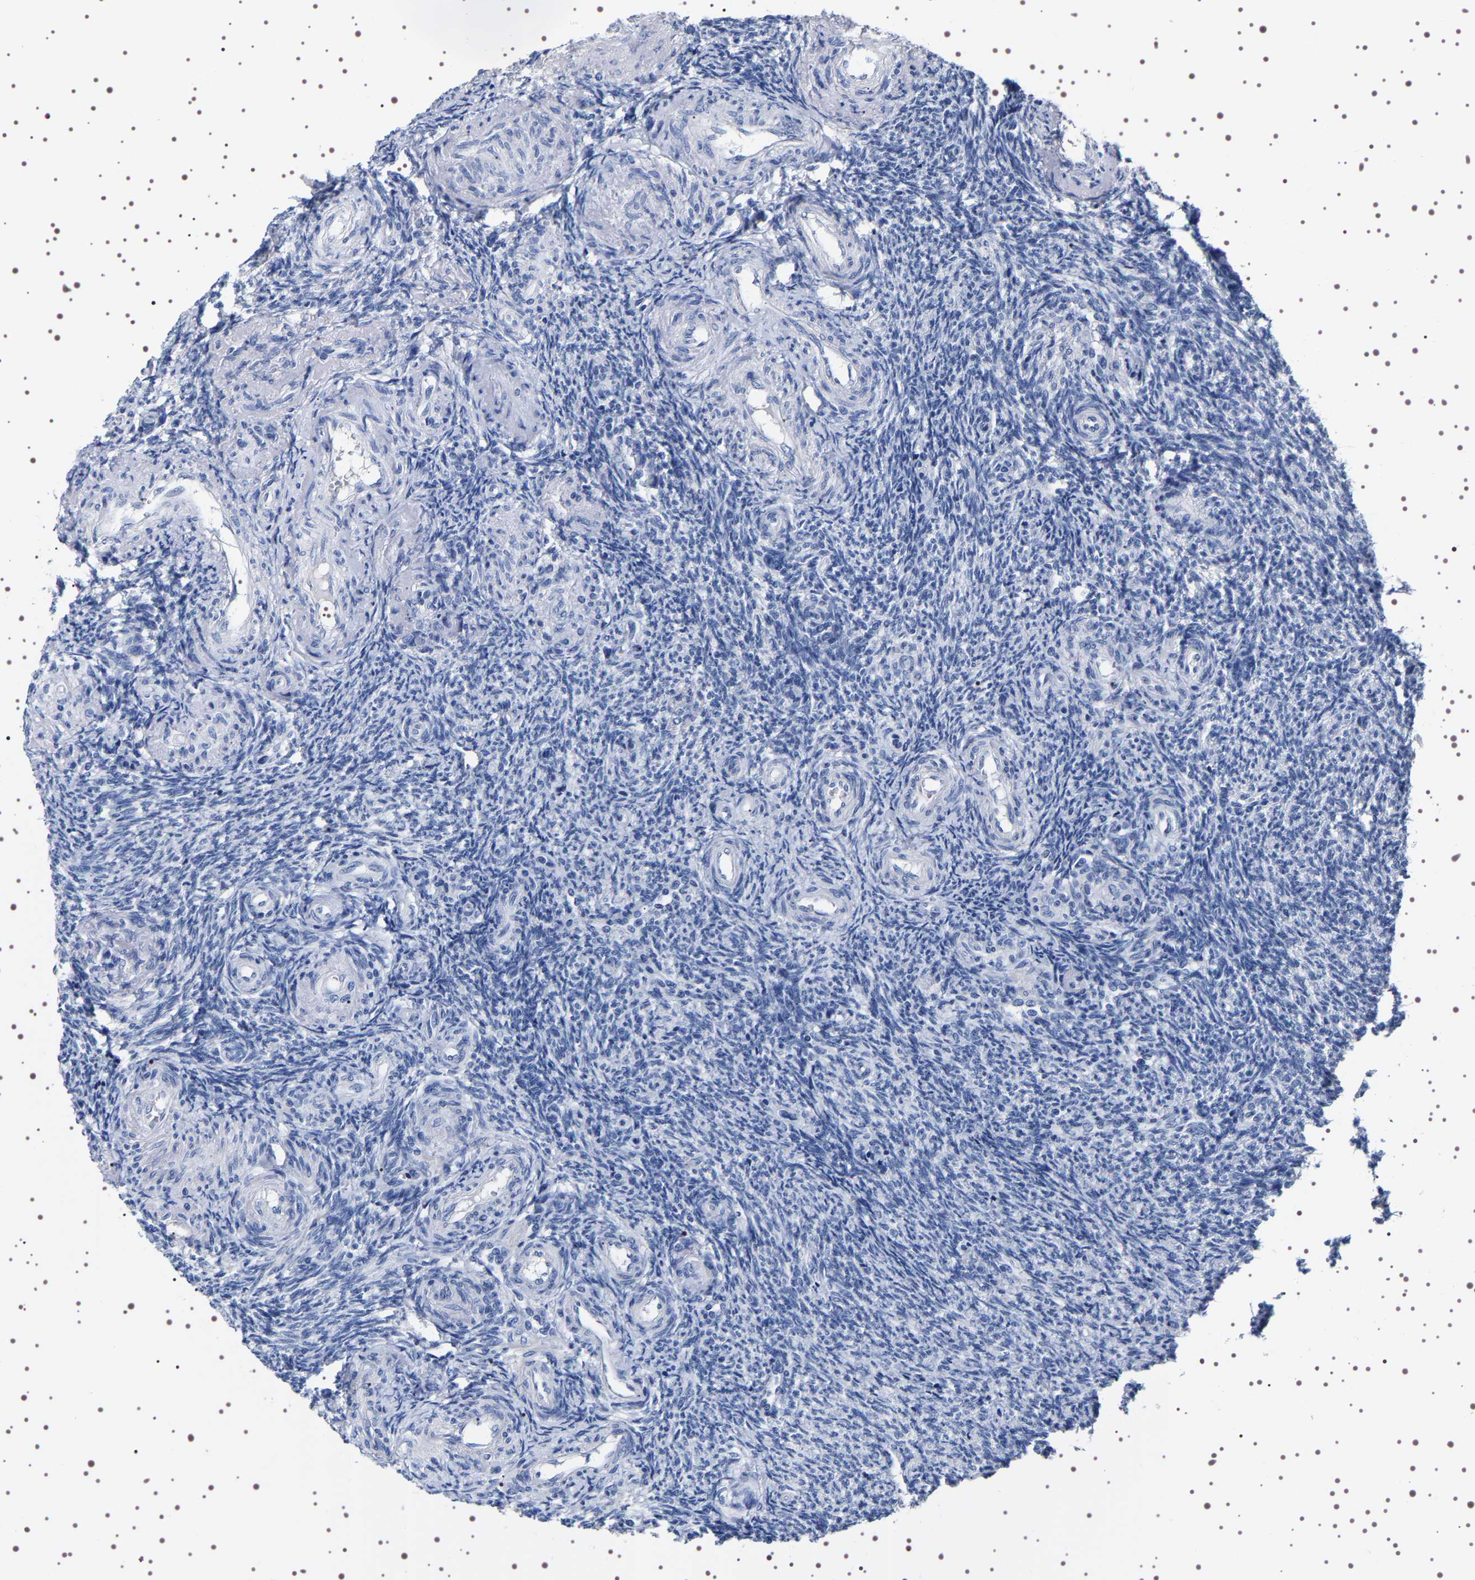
{"staining": {"intensity": "weak", "quantity": ">75%", "location": "cytoplasmic/membranous"}, "tissue": "ovary", "cell_type": "Follicle cells", "image_type": "normal", "snomed": [{"axis": "morphology", "description": "Normal tissue, NOS"}, {"axis": "topography", "description": "Ovary"}], "caption": "Human ovary stained for a protein (brown) displays weak cytoplasmic/membranous positive positivity in approximately >75% of follicle cells.", "gene": "UBQLN3", "patient": {"sex": "female", "age": 41}}